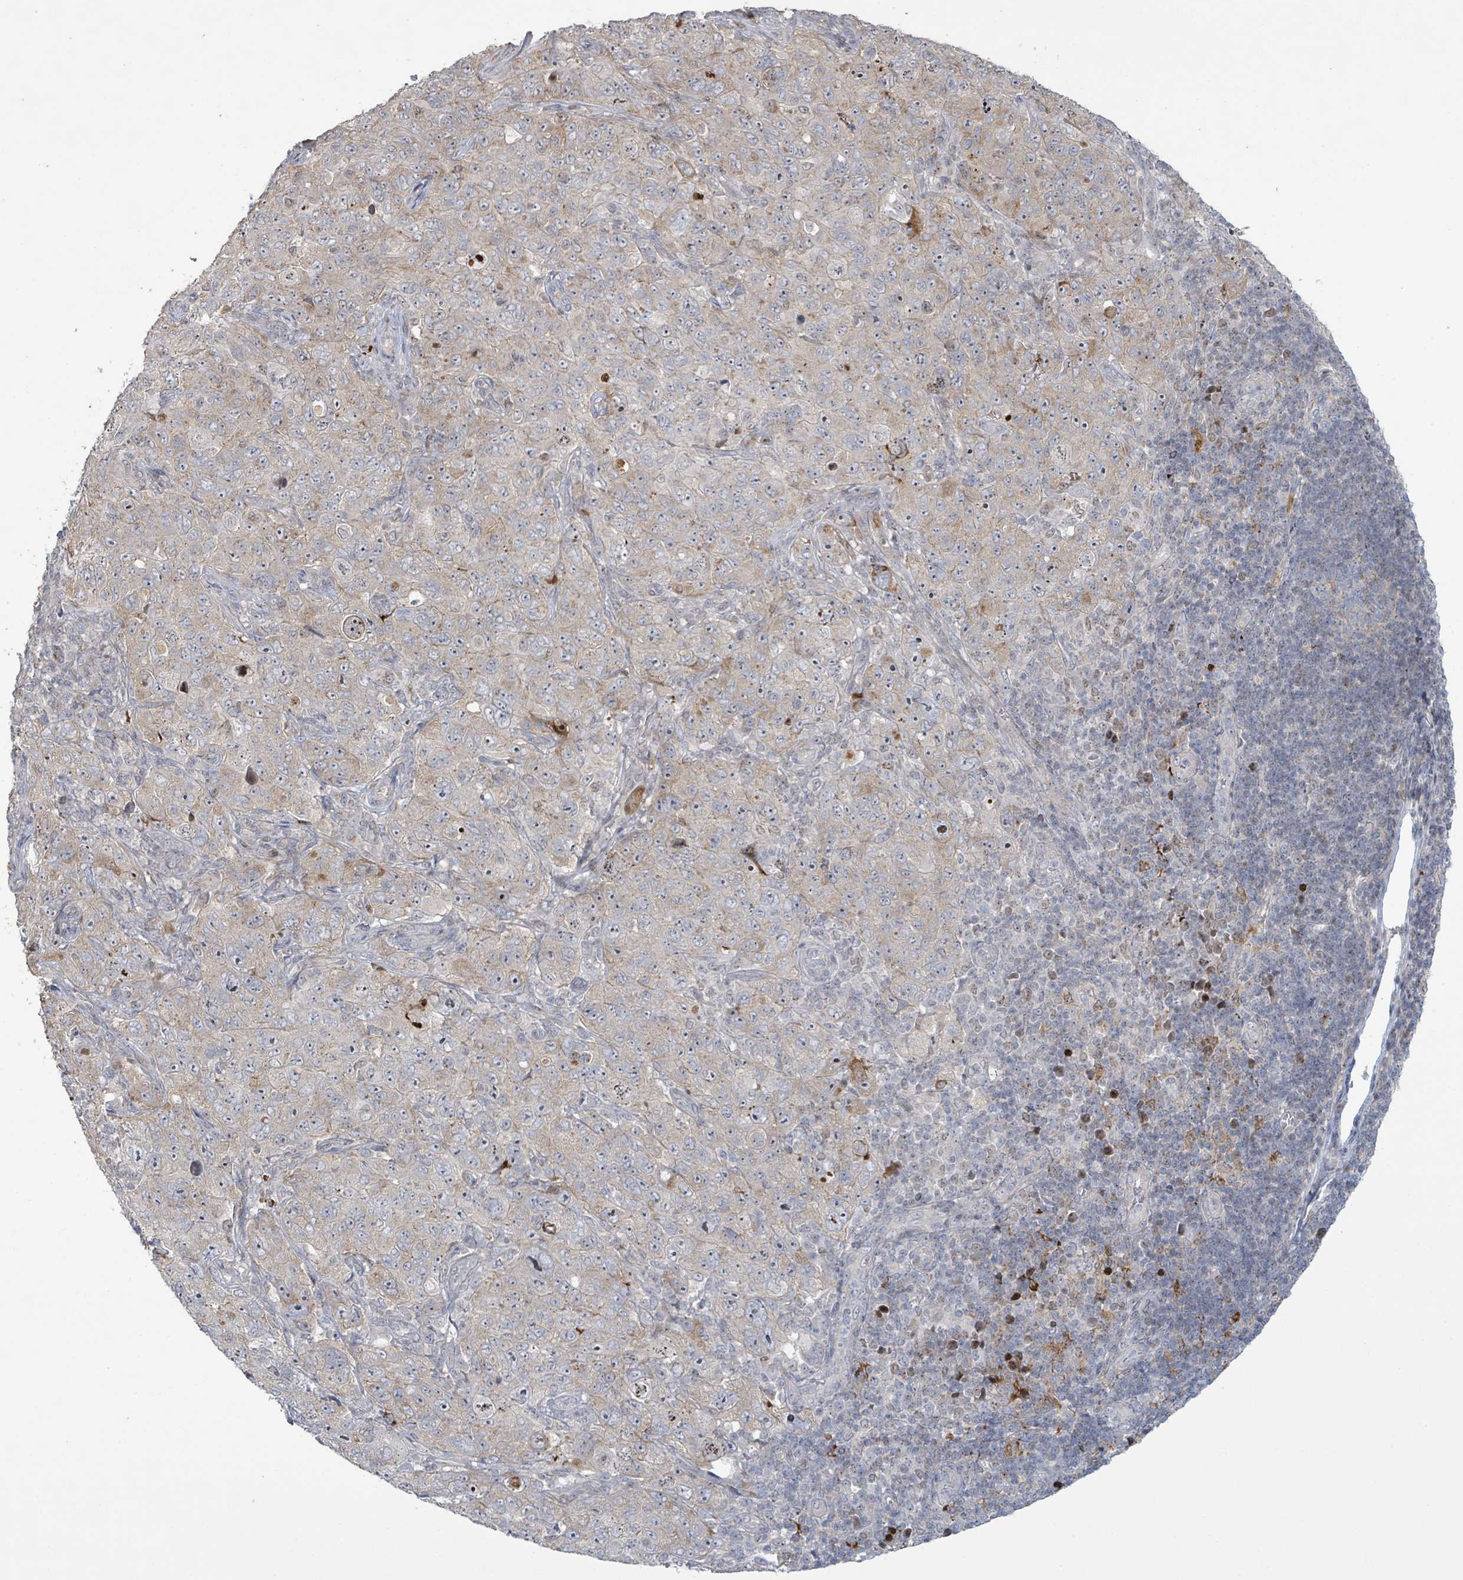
{"staining": {"intensity": "moderate", "quantity": "<25%", "location": "cytoplasmic/membranous"}, "tissue": "pancreatic cancer", "cell_type": "Tumor cells", "image_type": "cancer", "snomed": [{"axis": "morphology", "description": "Adenocarcinoma, NOS"}, {"axis": "topography", "description": "Pancreas"}], "caption": "IHC photomicrograph of neoplastic tissue: pancreatic cancer (adenocarcinoma) stained using immunohistochemistry reveals low levels of moderate protein expression localized specifically in the cytoplasmic/membranous of tumor cells, appearing as a cytoplasmic/membranous brown color.", "gene": "LILRA4", "patient": {"sex": "male", "age": 68}}